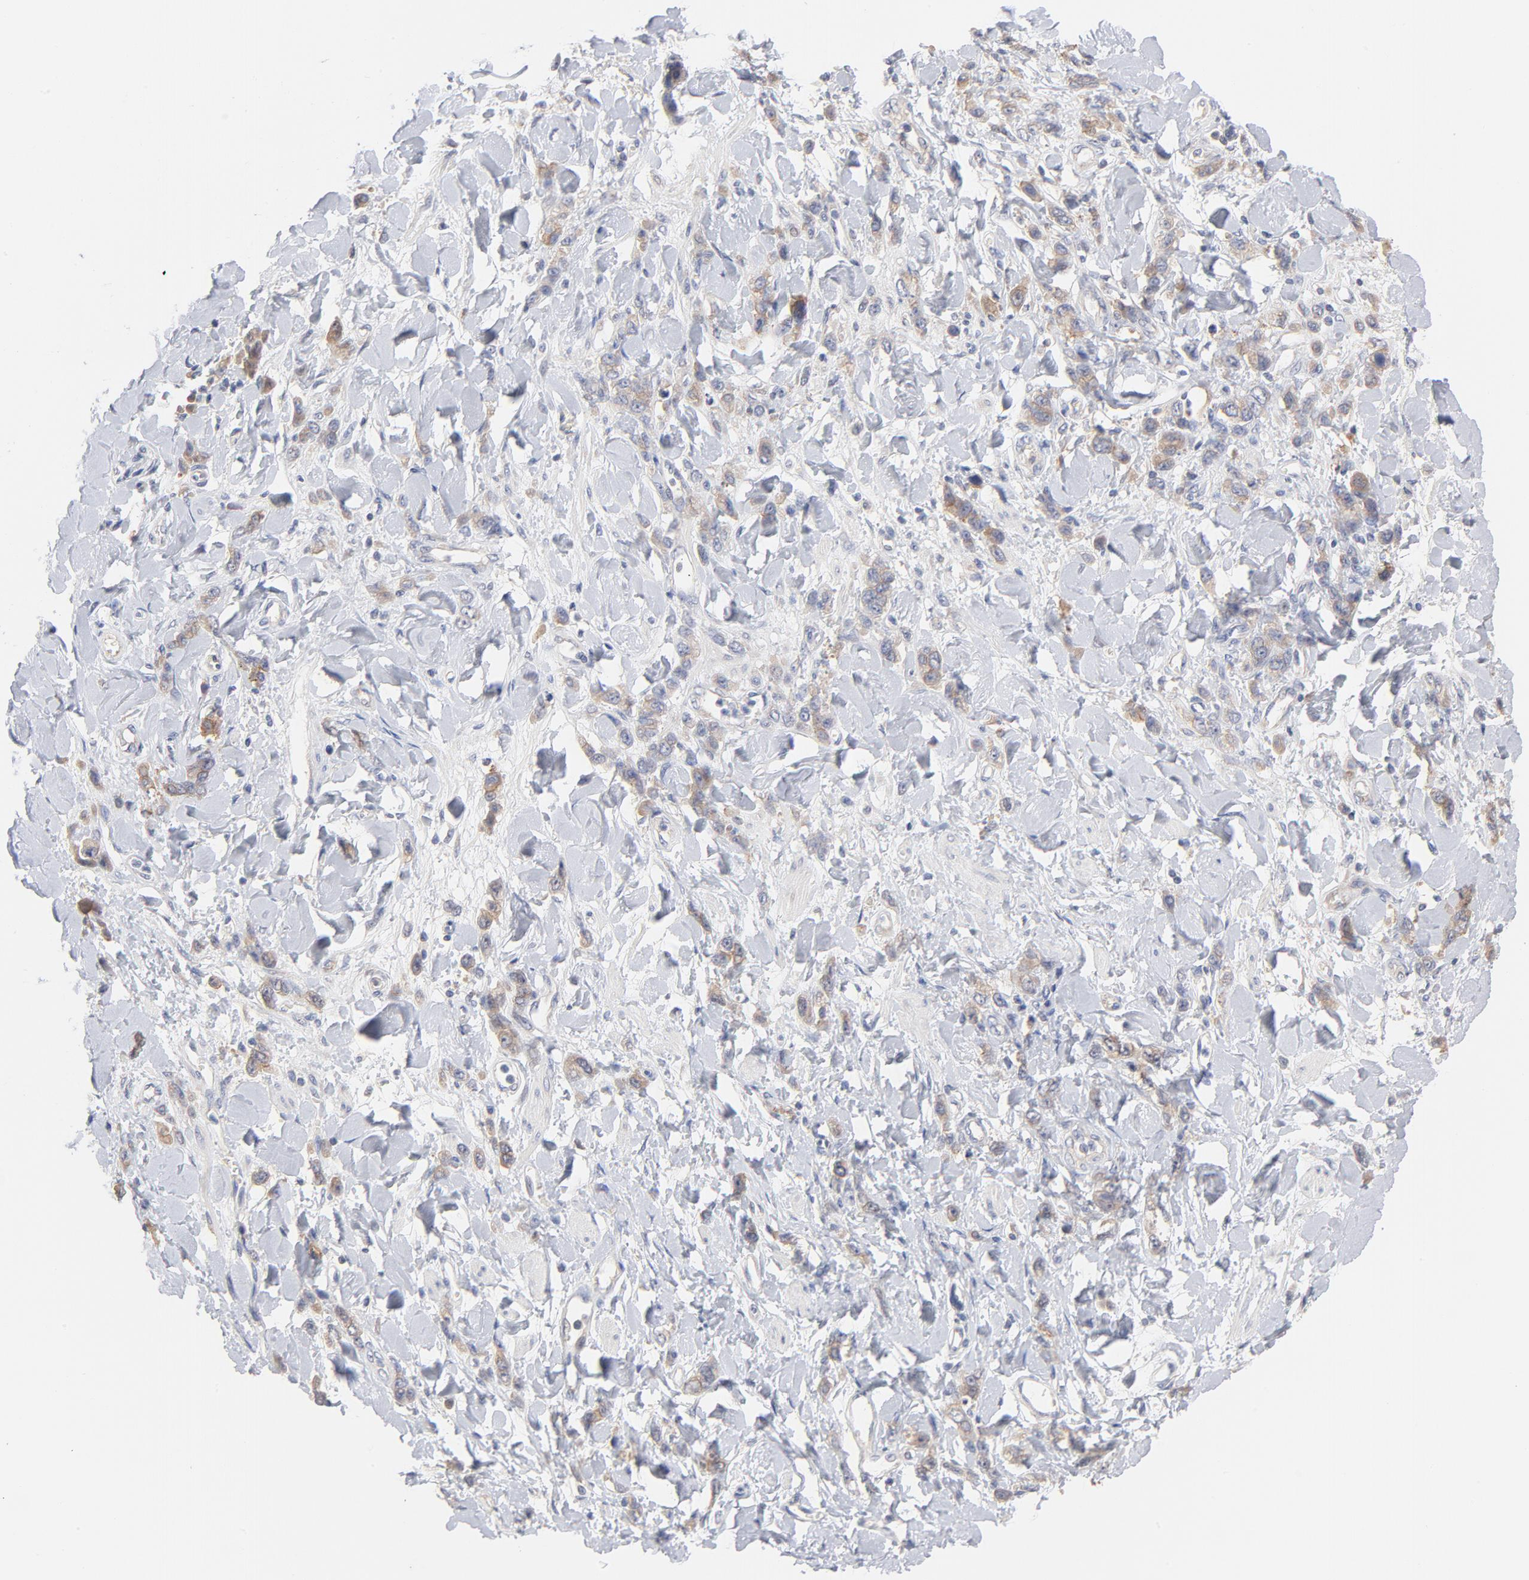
{"staining": {"intensity": "weak", "quantity": ">75%", "location": "cytoplasmic/membranous"}, "tissue": "stomach cancer", "cell_type": "Tumor cells", "image_type": "cancer", "snomed": [{"axis": "morphology", "description": "Normal tissue, NOS"}, {"axis": "morphology", "description": "Adenocarcinoma, NOS"}, {"axis": "topography", "description": "Stomach"}], "caption": "Tumor cells exhibit weak cytoplasmic/membranous expression in approximately >75% of cells in stomach adenocarcinoma.", "gene": "SETD3", "patient": {"sex": "male", "age": 82}}